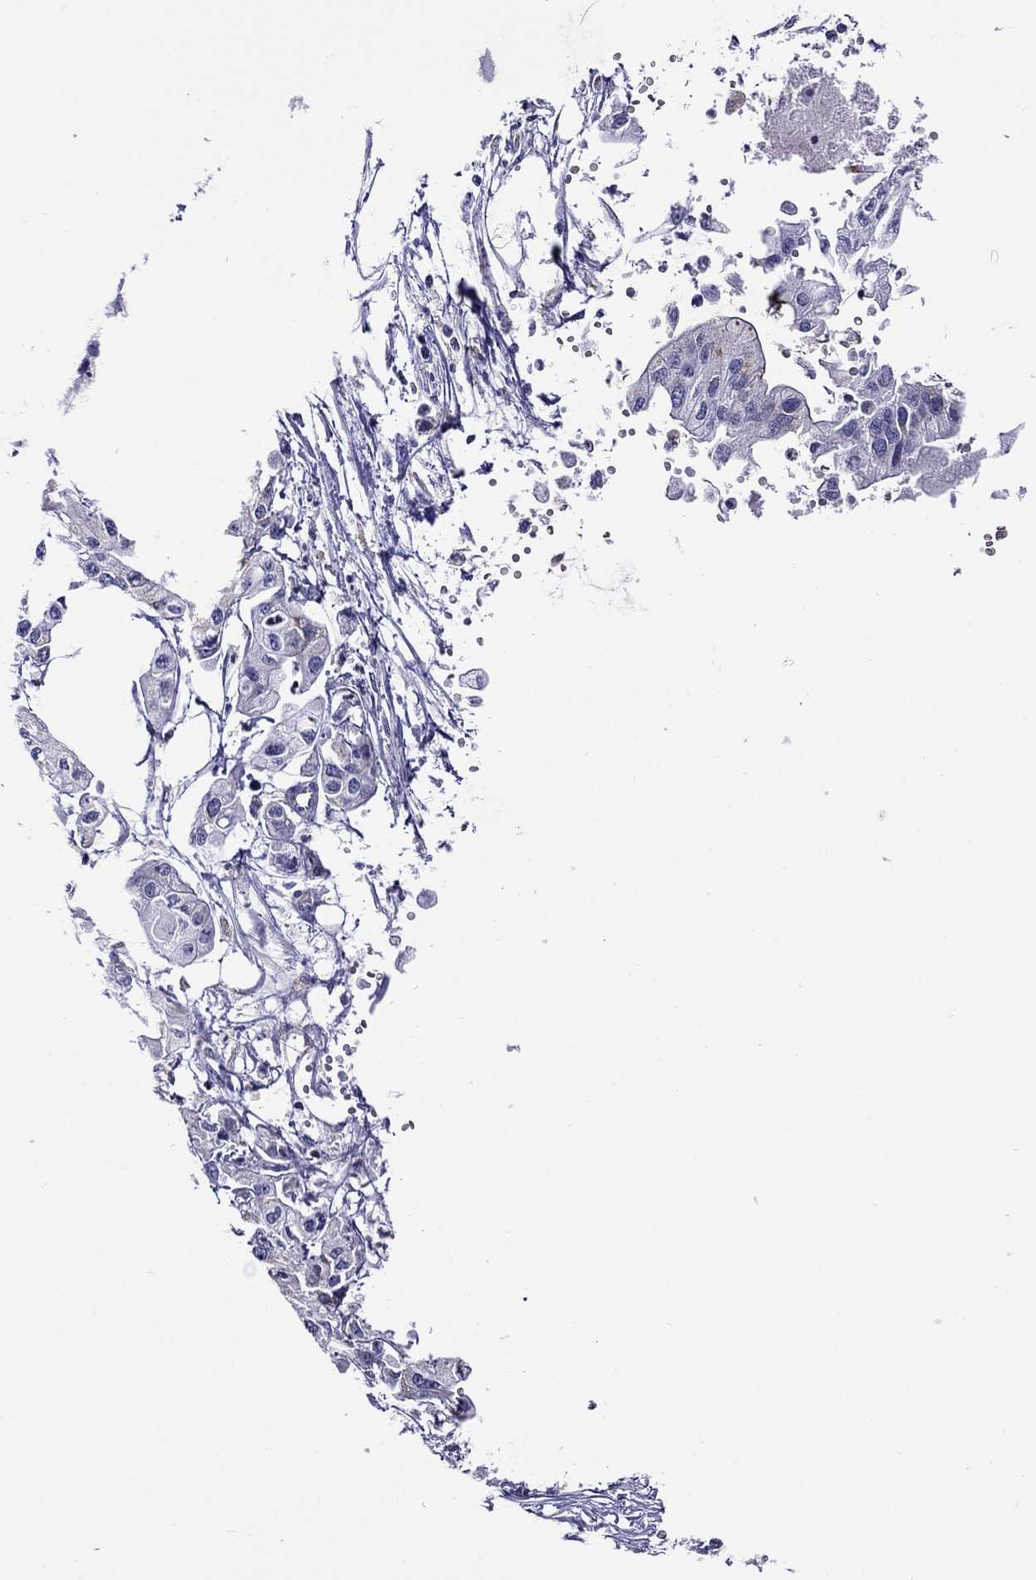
{"staining": {"intensity": "negative", "quantity": "none", "location": "none"}, "tissue": "pancreatic cancer", "cell_type": "Tumor cells", "image_type": "cancer", "snomed": [{"axis": "morphology", "description": "Adenocarcinoma, NOS"}, {"axis": "topography", "description": "Pancreas"}], "caption": "Tumor cells are negative for brown protein staining in pancreatic adenocarcinoma.", "gene": "SCG2", "patient": {"sex": "male", "age": 70}}